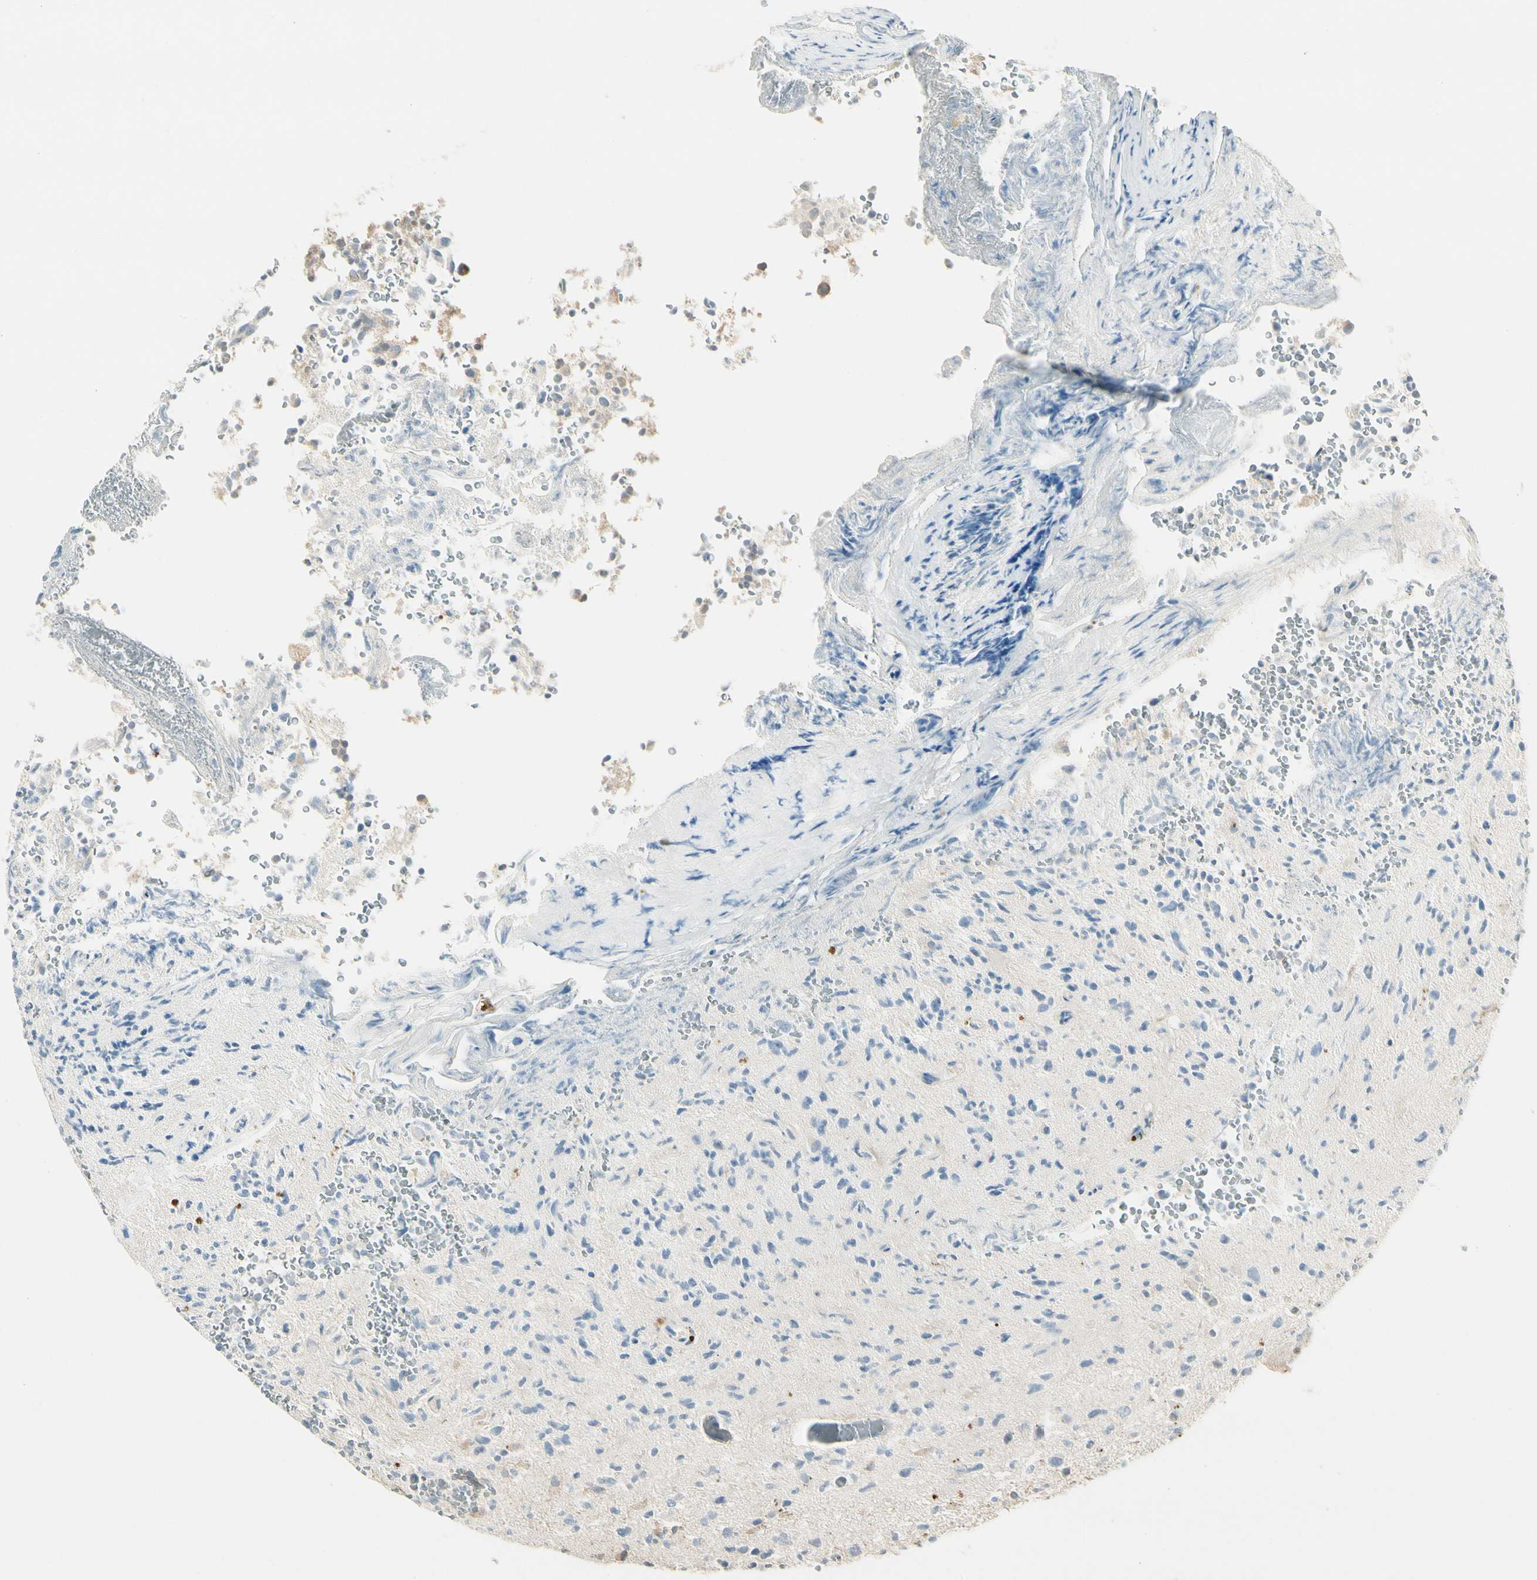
{"staining": {"intensity": "negative", "quantity": "none", "location": "none"}, "tissue": "glioma", "cell_type": "Tumor cells", "image_type": "cancer", "snomed": [{"axis": "morphology", "description": "Glioma, malignant, High grade"}, {"axis": "topography", "description": "pancreas cauda"}], "caption": "The photomicrograph displays no staining of tumor cells in malignant glioma (high-grade).", "gene": "P3H2", "patient": {"sex": "male", "age": 60}}